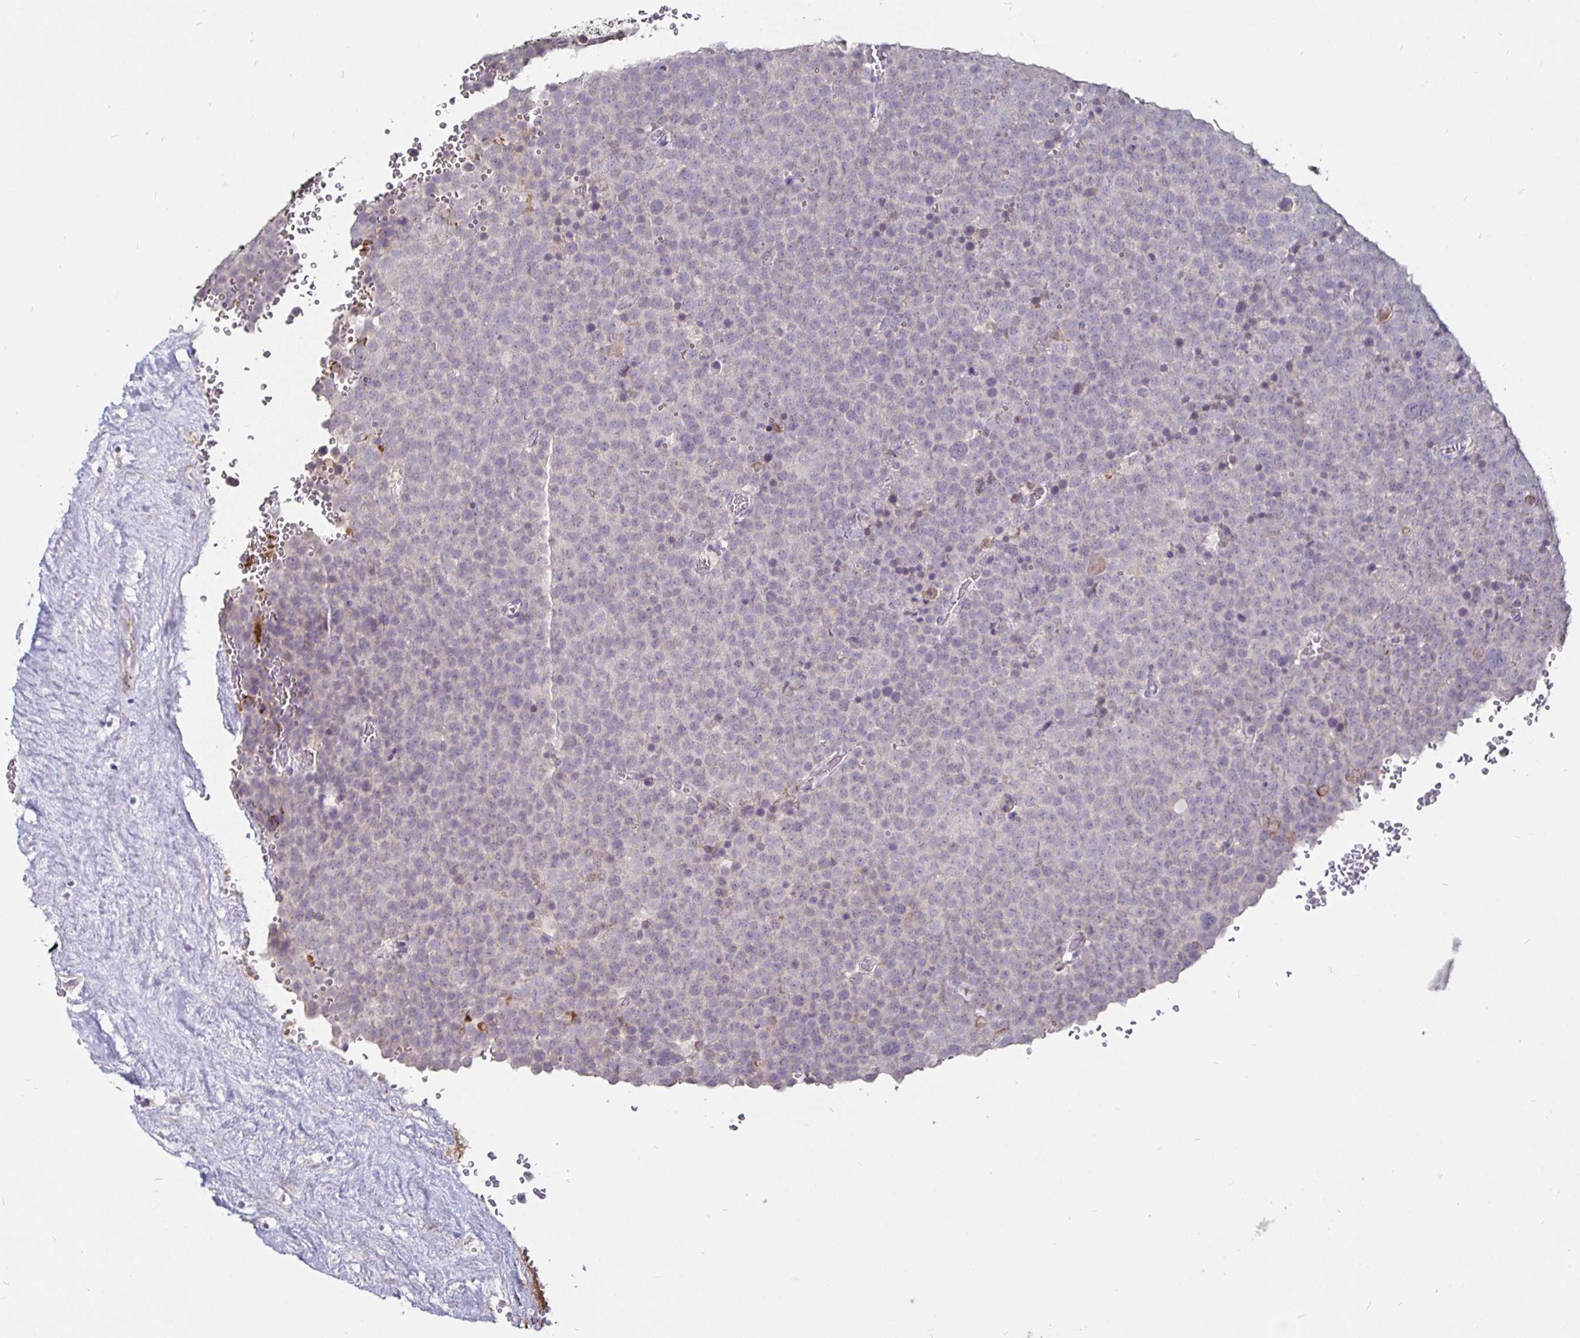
{"staining": {"intensity": "negative", "quantity": "none", "location": "none"}, "tissue": "testis cancer", "cell_type": "Tumor cells", "image_type": "cancer", "snomed": [{"axis": "morphology", "description": "Seminoma, NOS"}, {"axis": "topography", "description": "Testis"}], "caption": "A high-resolution photomicrograph shows immunohistochemistry (IHC) staining of seminoma (testis), which demonstrates no significant expression in tumor cells.", "gene": "FAIM2", "patient": {"sex": "male", "age": 71}}